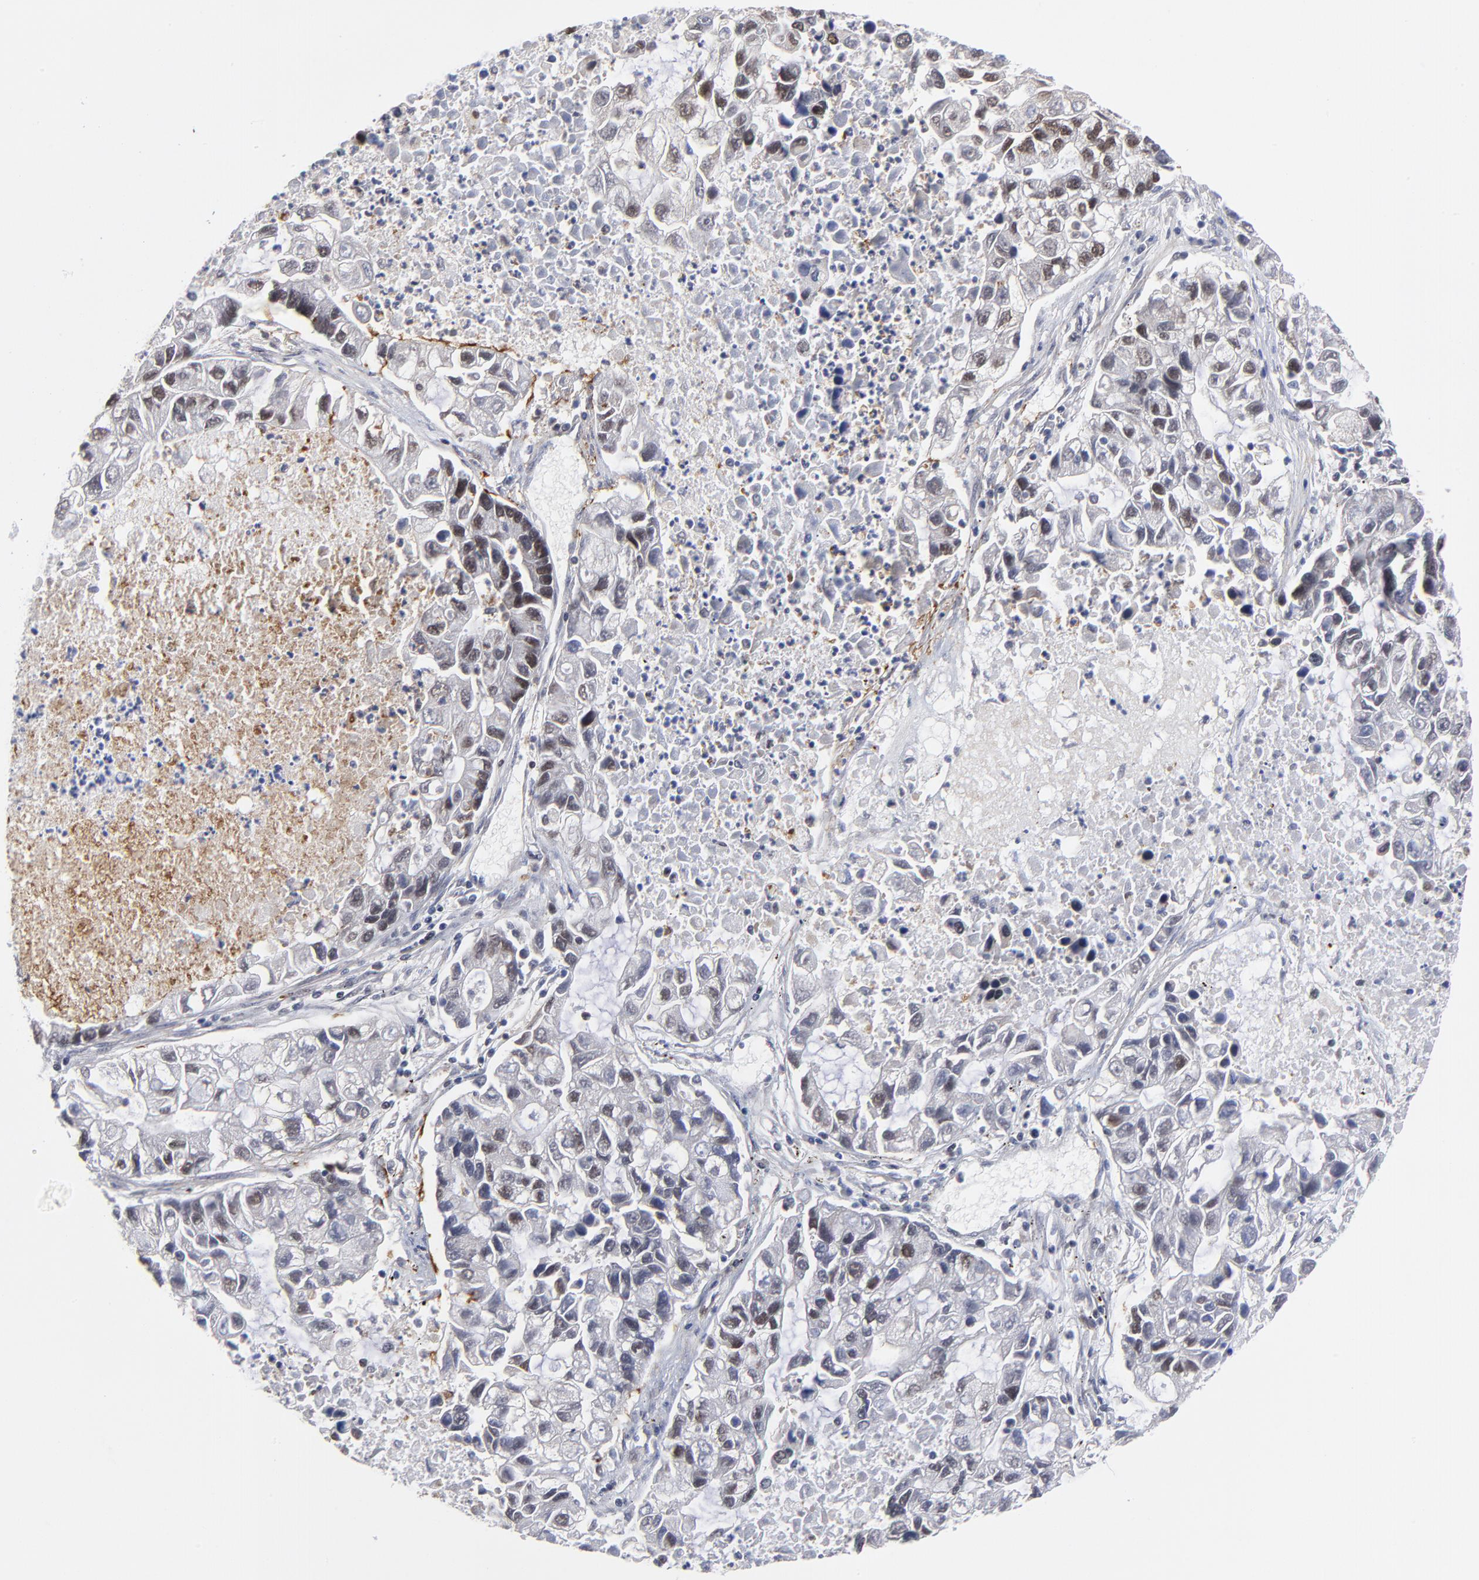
{"staining": {"intensity": "moderate", "quantity": "25%-75%", "location": "nuclear"}, "tissue": "lung cancer", "cell_type": "Tumor cells", "image_type": "cancer", "snomed": [{"axis": "morphology", "description": "Adenocarcinoma, NOS"}, {"axis": "topography", "description": "Lung"}], "caption": "IHC of human lung adenocarcinoma exhibits medium levels of moderate nuclear staining in approximately 25%-75% of tumor cells.", "gene": "ZMYM3", "patient": {"sex": "female", "age": 51}}